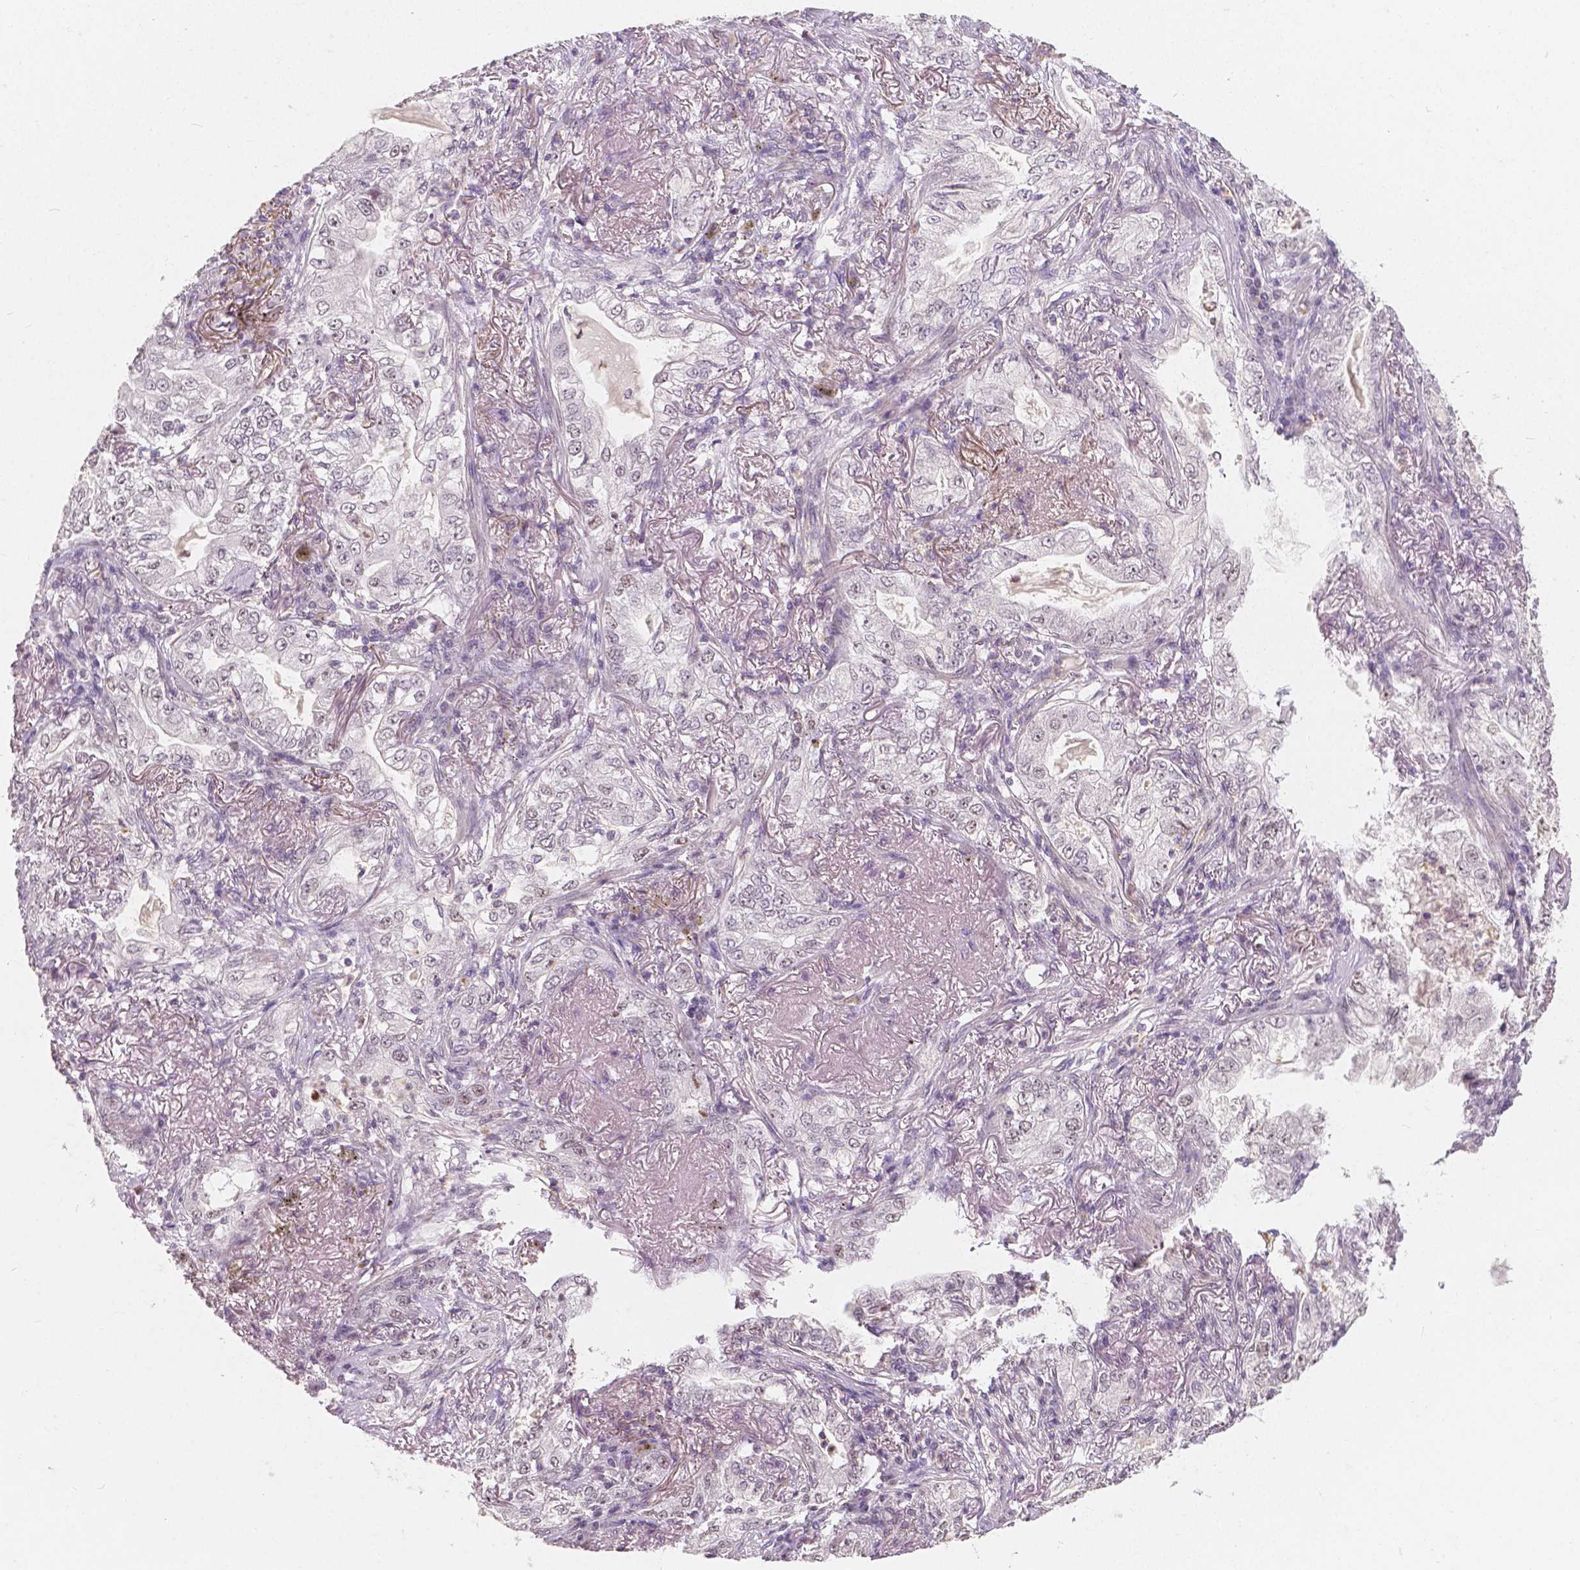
{"staining": {"intensity": "negative", "quantity": "none", "location": "none"}, "tissue": "lung cancer", "cell_type": "Tumor cells", "image_type": "cancer", "snomed": [{"axis": "morphology", "description": "Adenocarcinoma, NOS"}, {"axis": "topography", "description": "Lung"}], "caption": "The photomicrograph exhibits no significant staining in tumor cells of lung adenocarcinoma.", "gene": "NOLC1", "patient": {"sex": "female", "age": 73}}